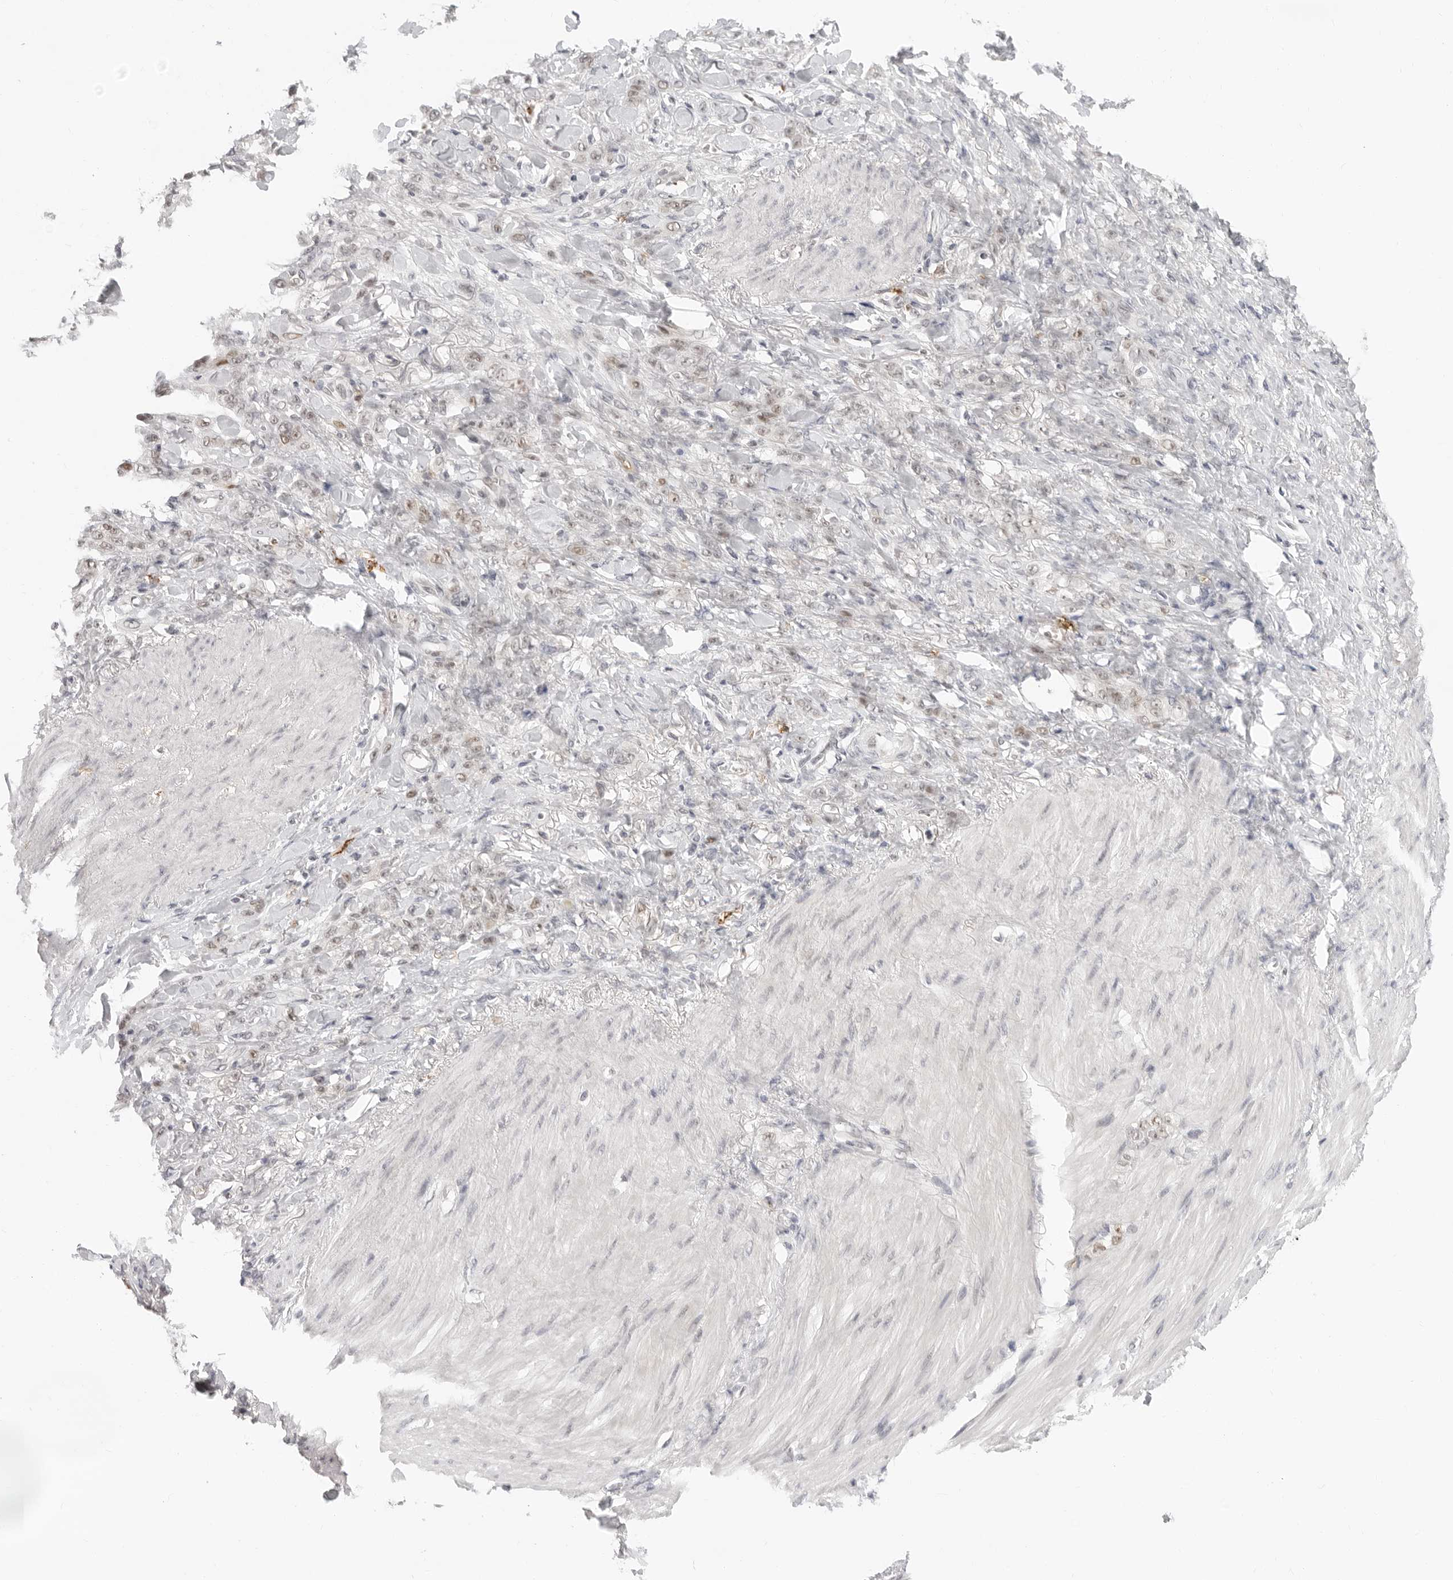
{"staining": {"intensity": "weak", "quantity": "25%-75%", "location": "nuclear"}, "tissue": "stomach cancer", "cell_type": "Tumor cells", "image_type": "cancer", "snomed": [{"axis": "morphology", "description": "Normal tissue, NOS"}, {"axis": "morphology", "description": "Adenocarcinoma, NOS"}, {"axis": "topography", "description": "Stomach"}], "caption": "A low amount of weak nuclear positivity is appreciated in about 25%-75% of tumor cells in stomach adenocarcinoma tissue.", "gene": "MSH6", "patient": {"sex": "male", "age": 82}}